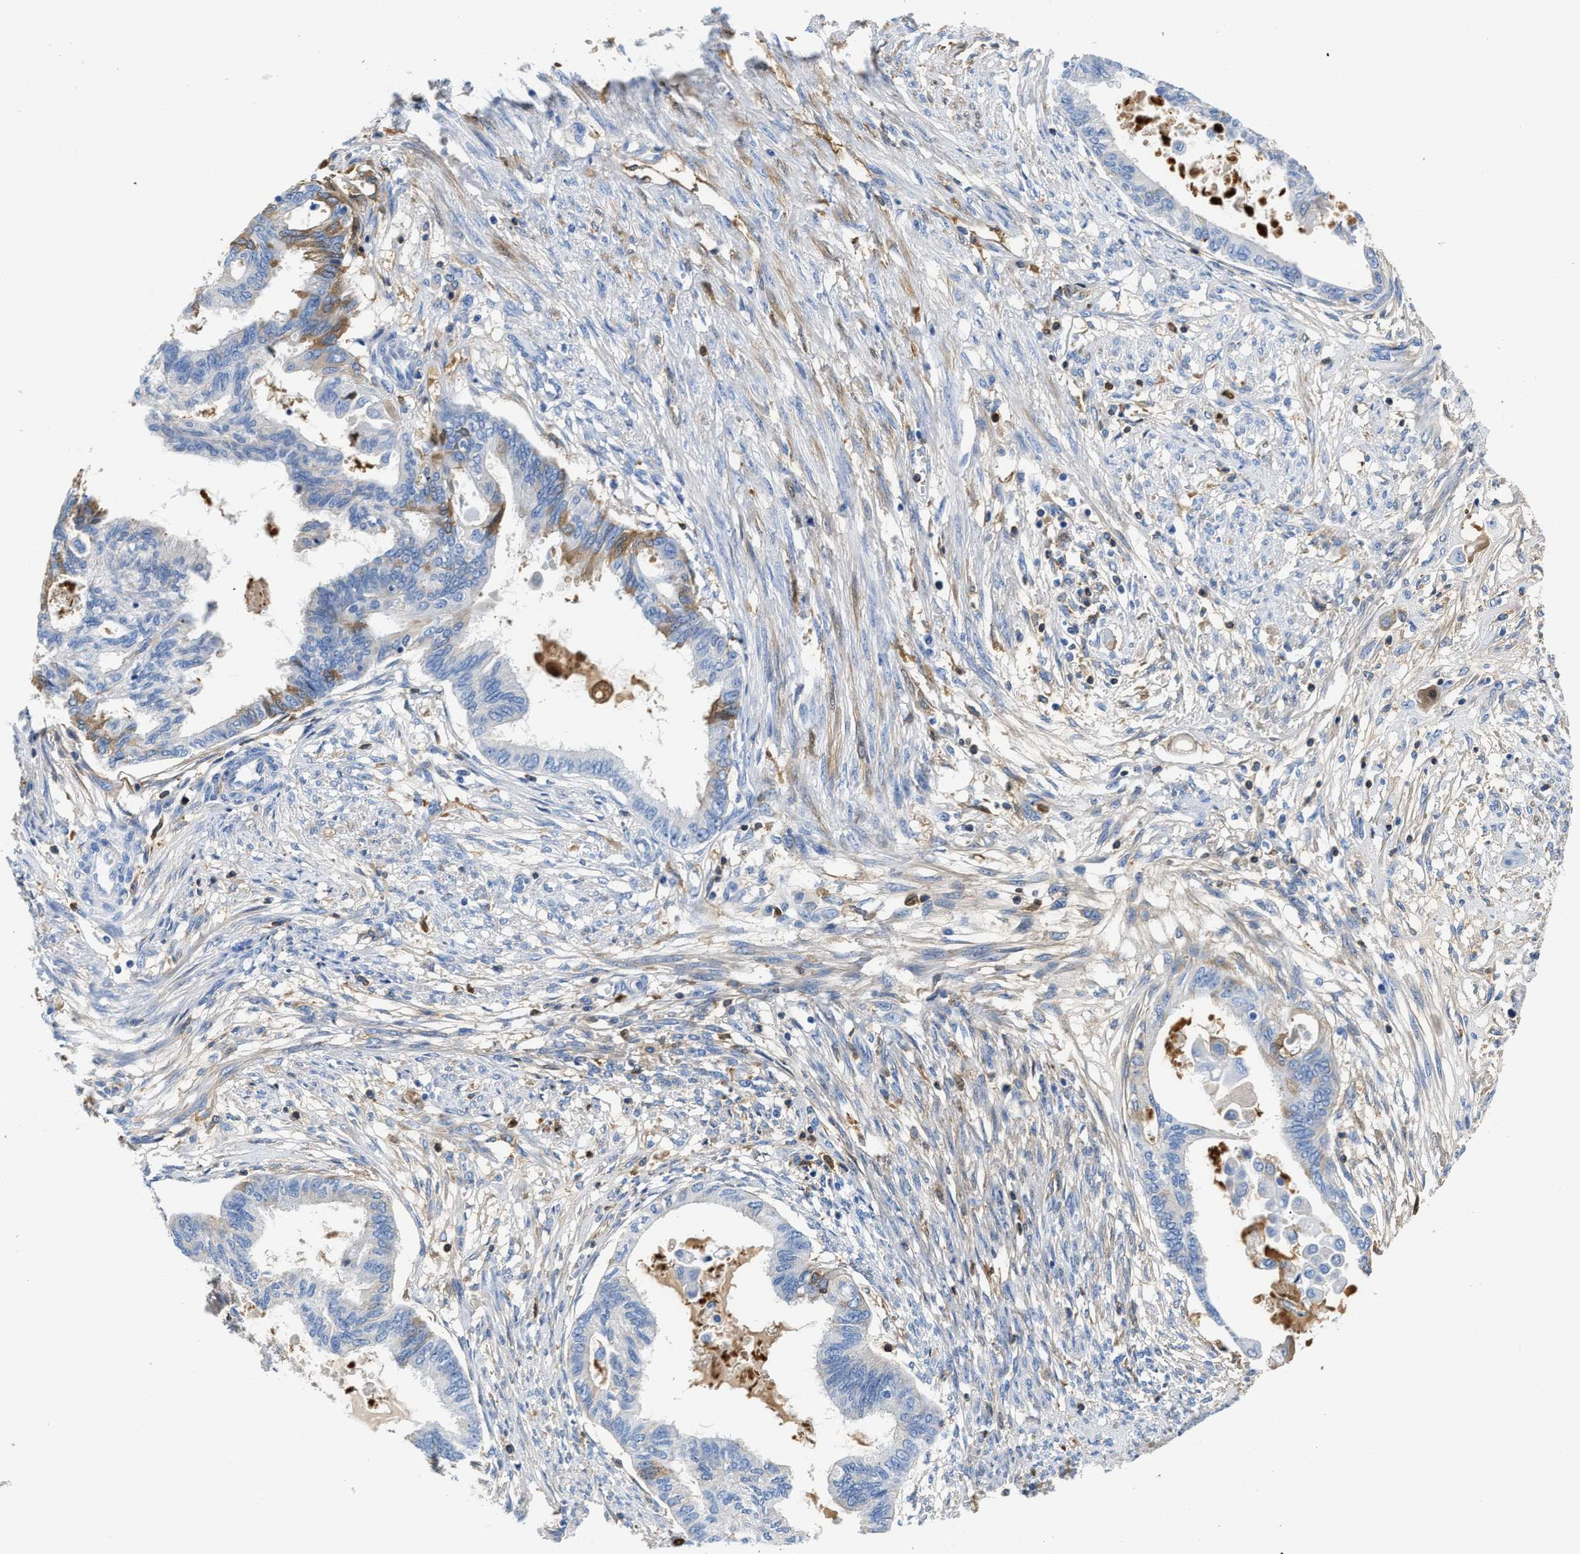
{"staining": {"intensity": "weak", "quantity": "<25%", "location": "cytoplasmic/membranous"}, "tissue": "cervical cancer", "cell_type": "Tumor cells", "image_type": "cancer", "snomed": [{"axis": "morphology", "description": "Normal tissue, NOS"}, {"axis": "morphology", "description": "Adenocarcinoma, NOS"}, {"axis": "topography", "description": "Cervix"}, {"axis": "topography", "description": "Endometrium"}], "caption": "High power microscopy photomicrograph of an IHC micrograph of cervical cancer, revealing no significant staining in tumor cells.", "gene": "GC", "patient": {"sex": "female", "age": 86}}